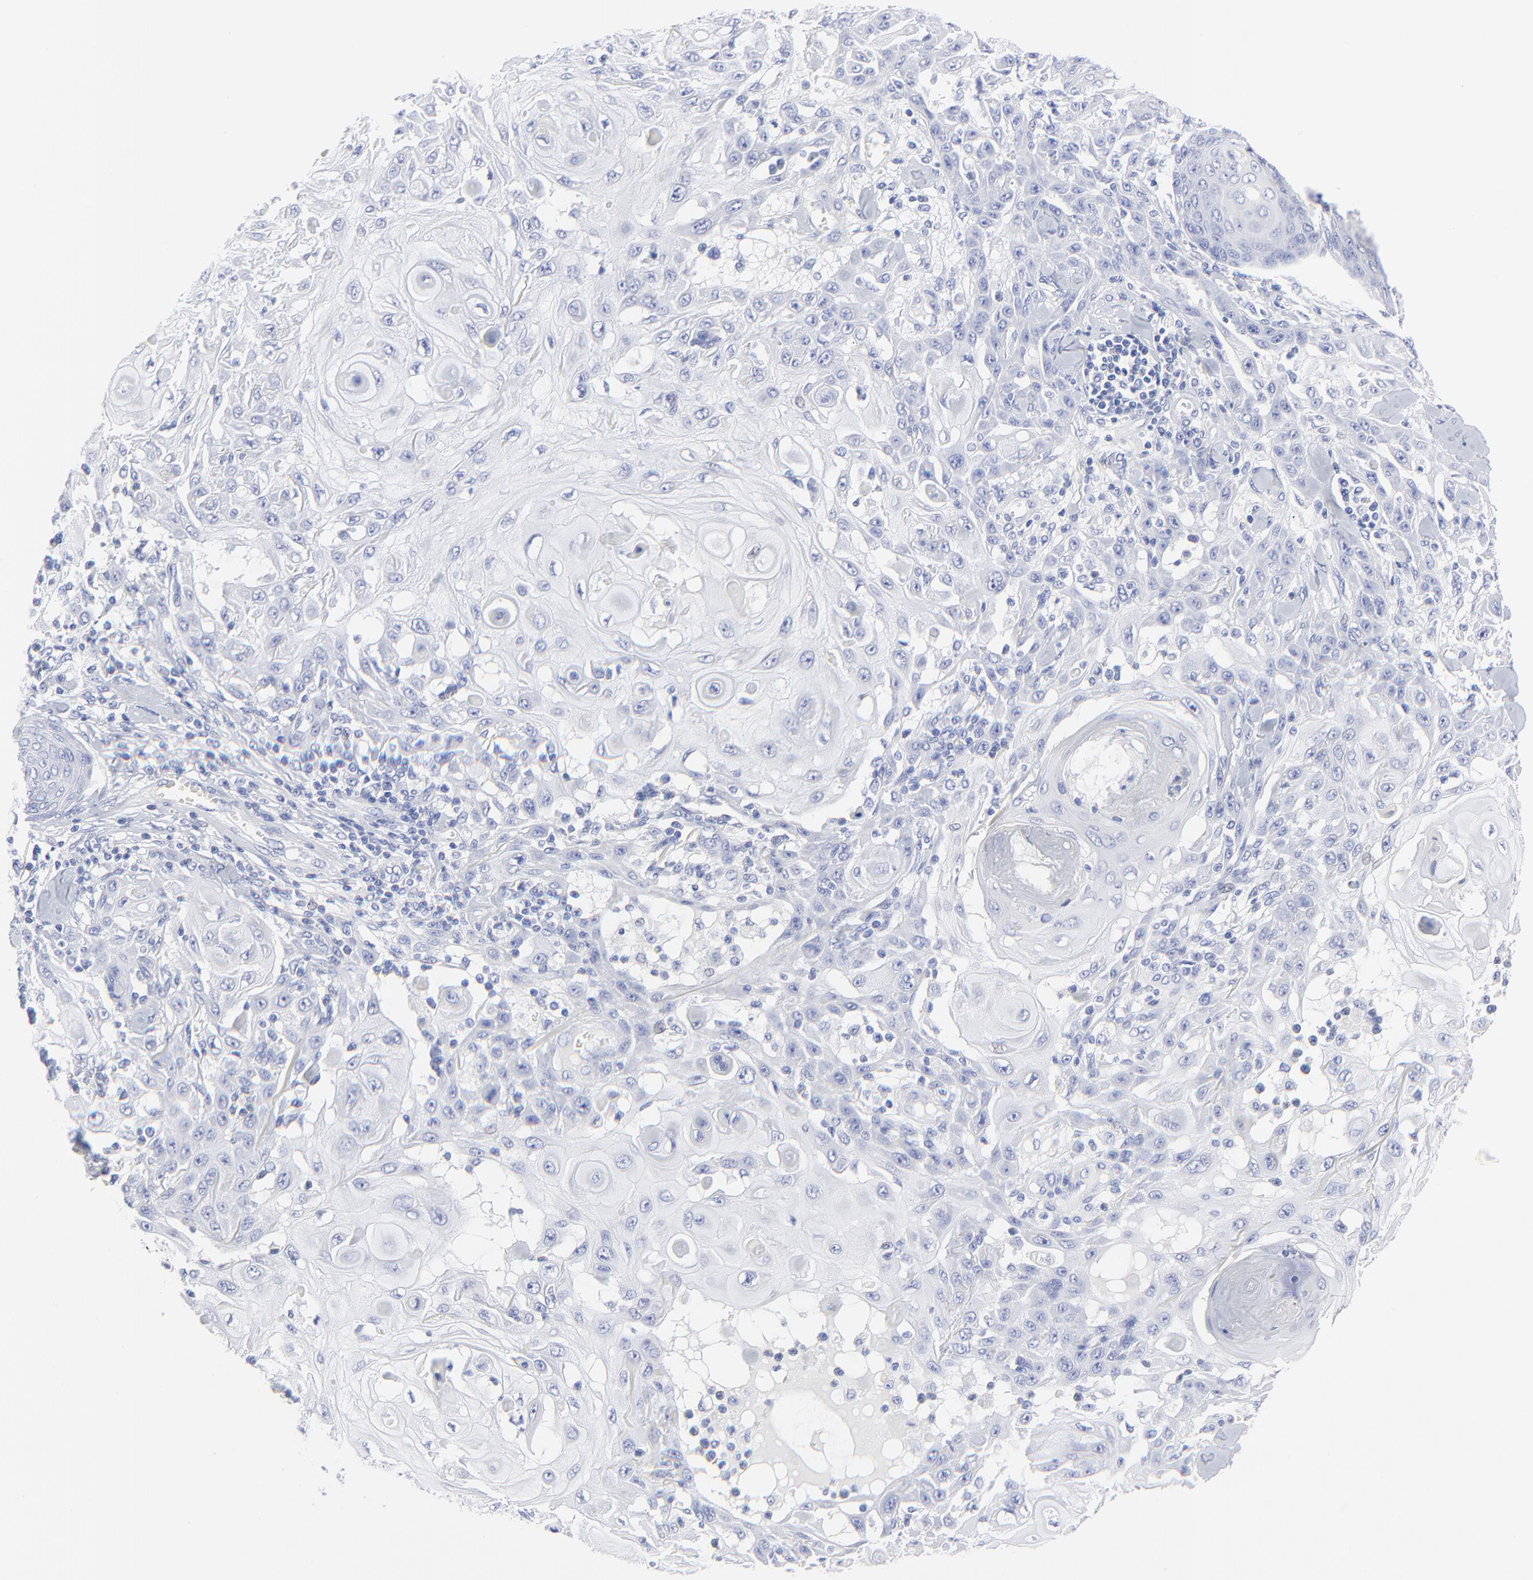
{"staining": {"intensity": "negative", "quantity": "none", "location": "none"}, "tissue": "skin cancer", "cell_type": "Tumor cells", "image_type": "cancer", "snomed": [{"axis": "morphology", "description": "Squamous cell carcinoma, NOS"}, {"axis": "topography", "description": "Skin"}], "caption": "Skin cancer (squamous cell carcinoma) was stained to show a protein in brown. There is no significant staining in tumor cells. (DAB (3,3'-diaminobenzidine) immunohistochemistry (IHC), high magnification).", "gene": "PSD3", "patient": {"sex": "male", "age": 24}}